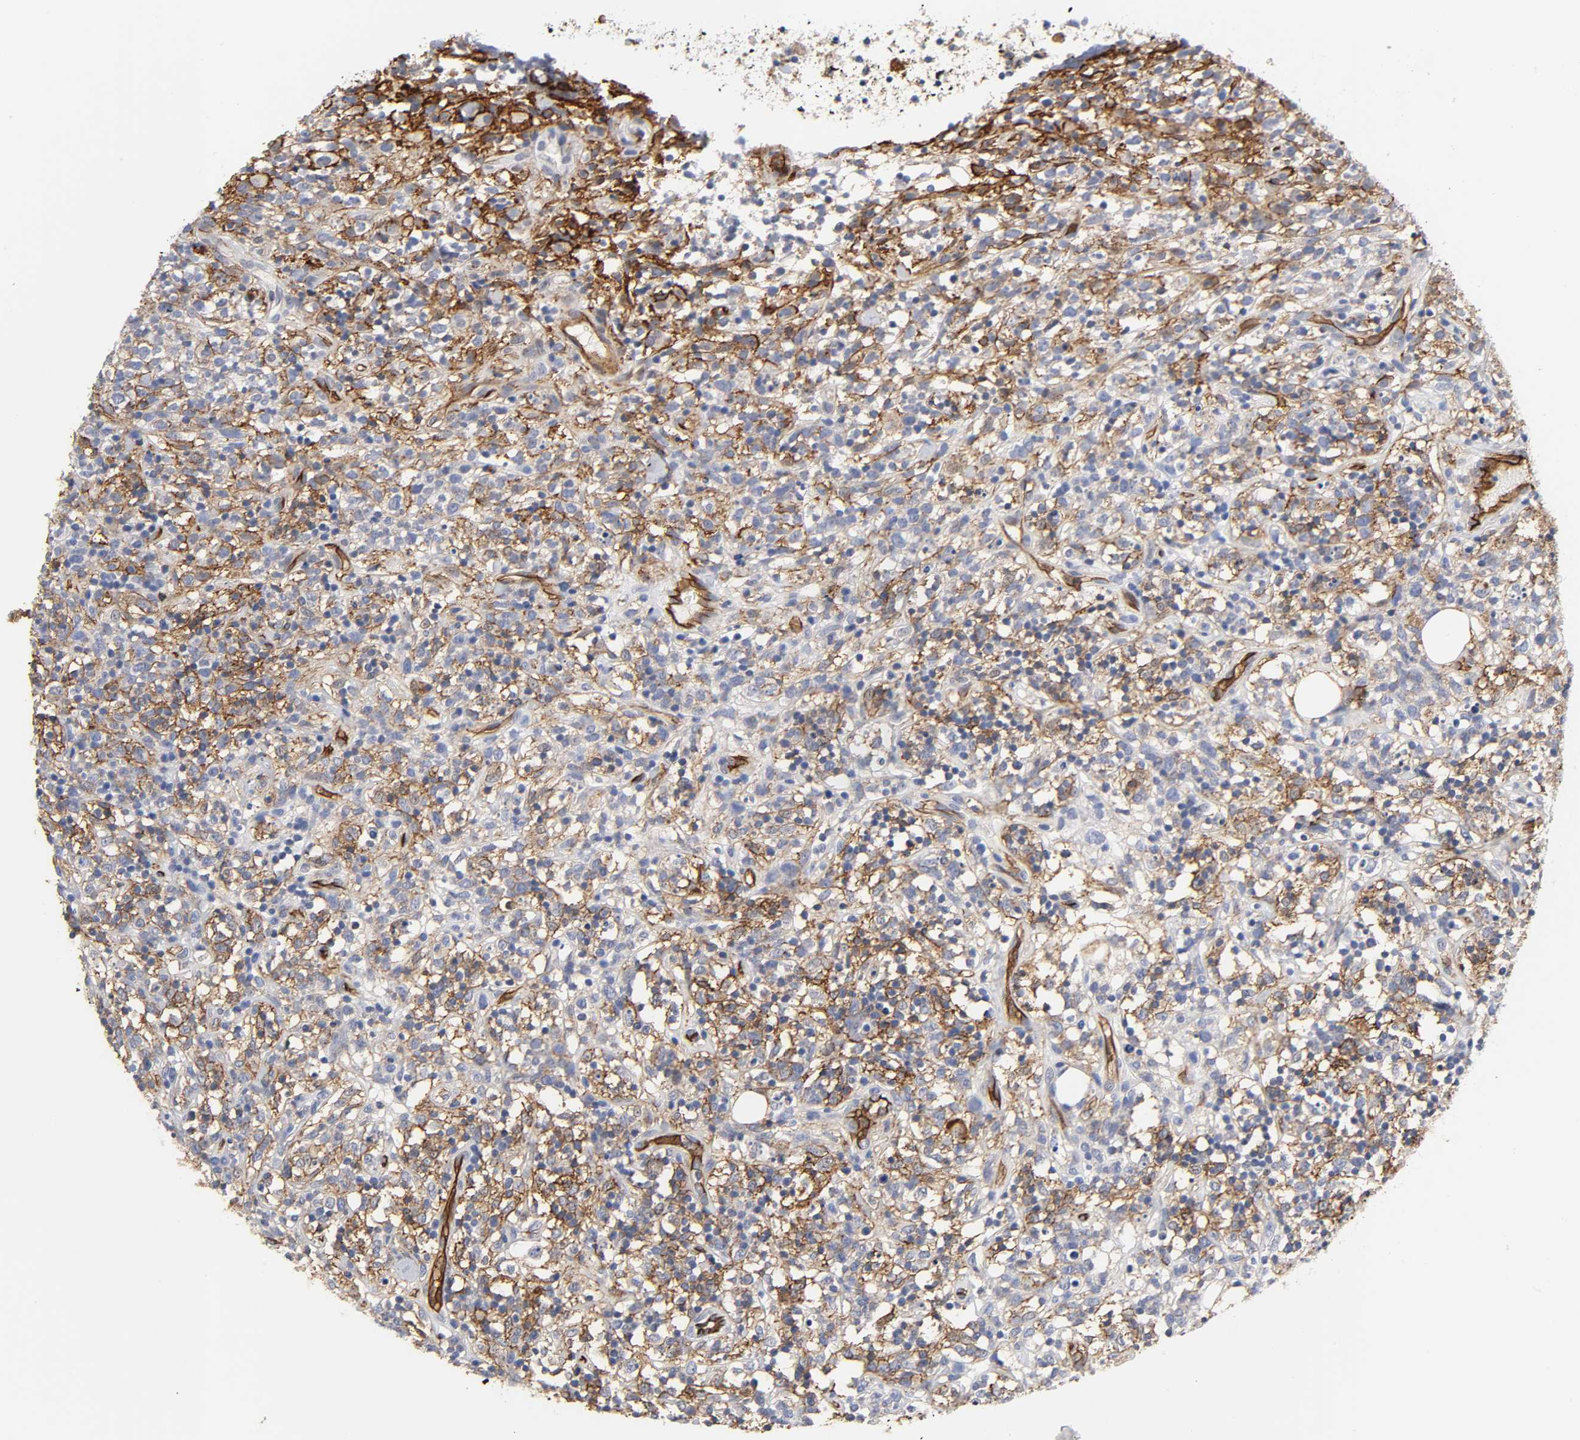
{"staining": {"intensity": "strong", "quantity": "25%-75%", "location": "cytoplasmic/membranous"}, "tissue": "lymphoma", "cell_type": "Tumor cells", "image_type": "cancer", "snomed": [{"axis": "morphology", "description": "Malignant lymphoma, non-Hodgkin's type, High grade"}, {"axis": "topography", "description": "Lymph node"}], "caption": "Brown immunohistochemical staining in high-grade malignant lymphoma, non-Hodgkin's type shows strong cytoplasmic/membranous staining in approximately 25%-75% of tumor cells.", "gene": "ICAM1", "patient": {"sex": "female", "age": 73}}